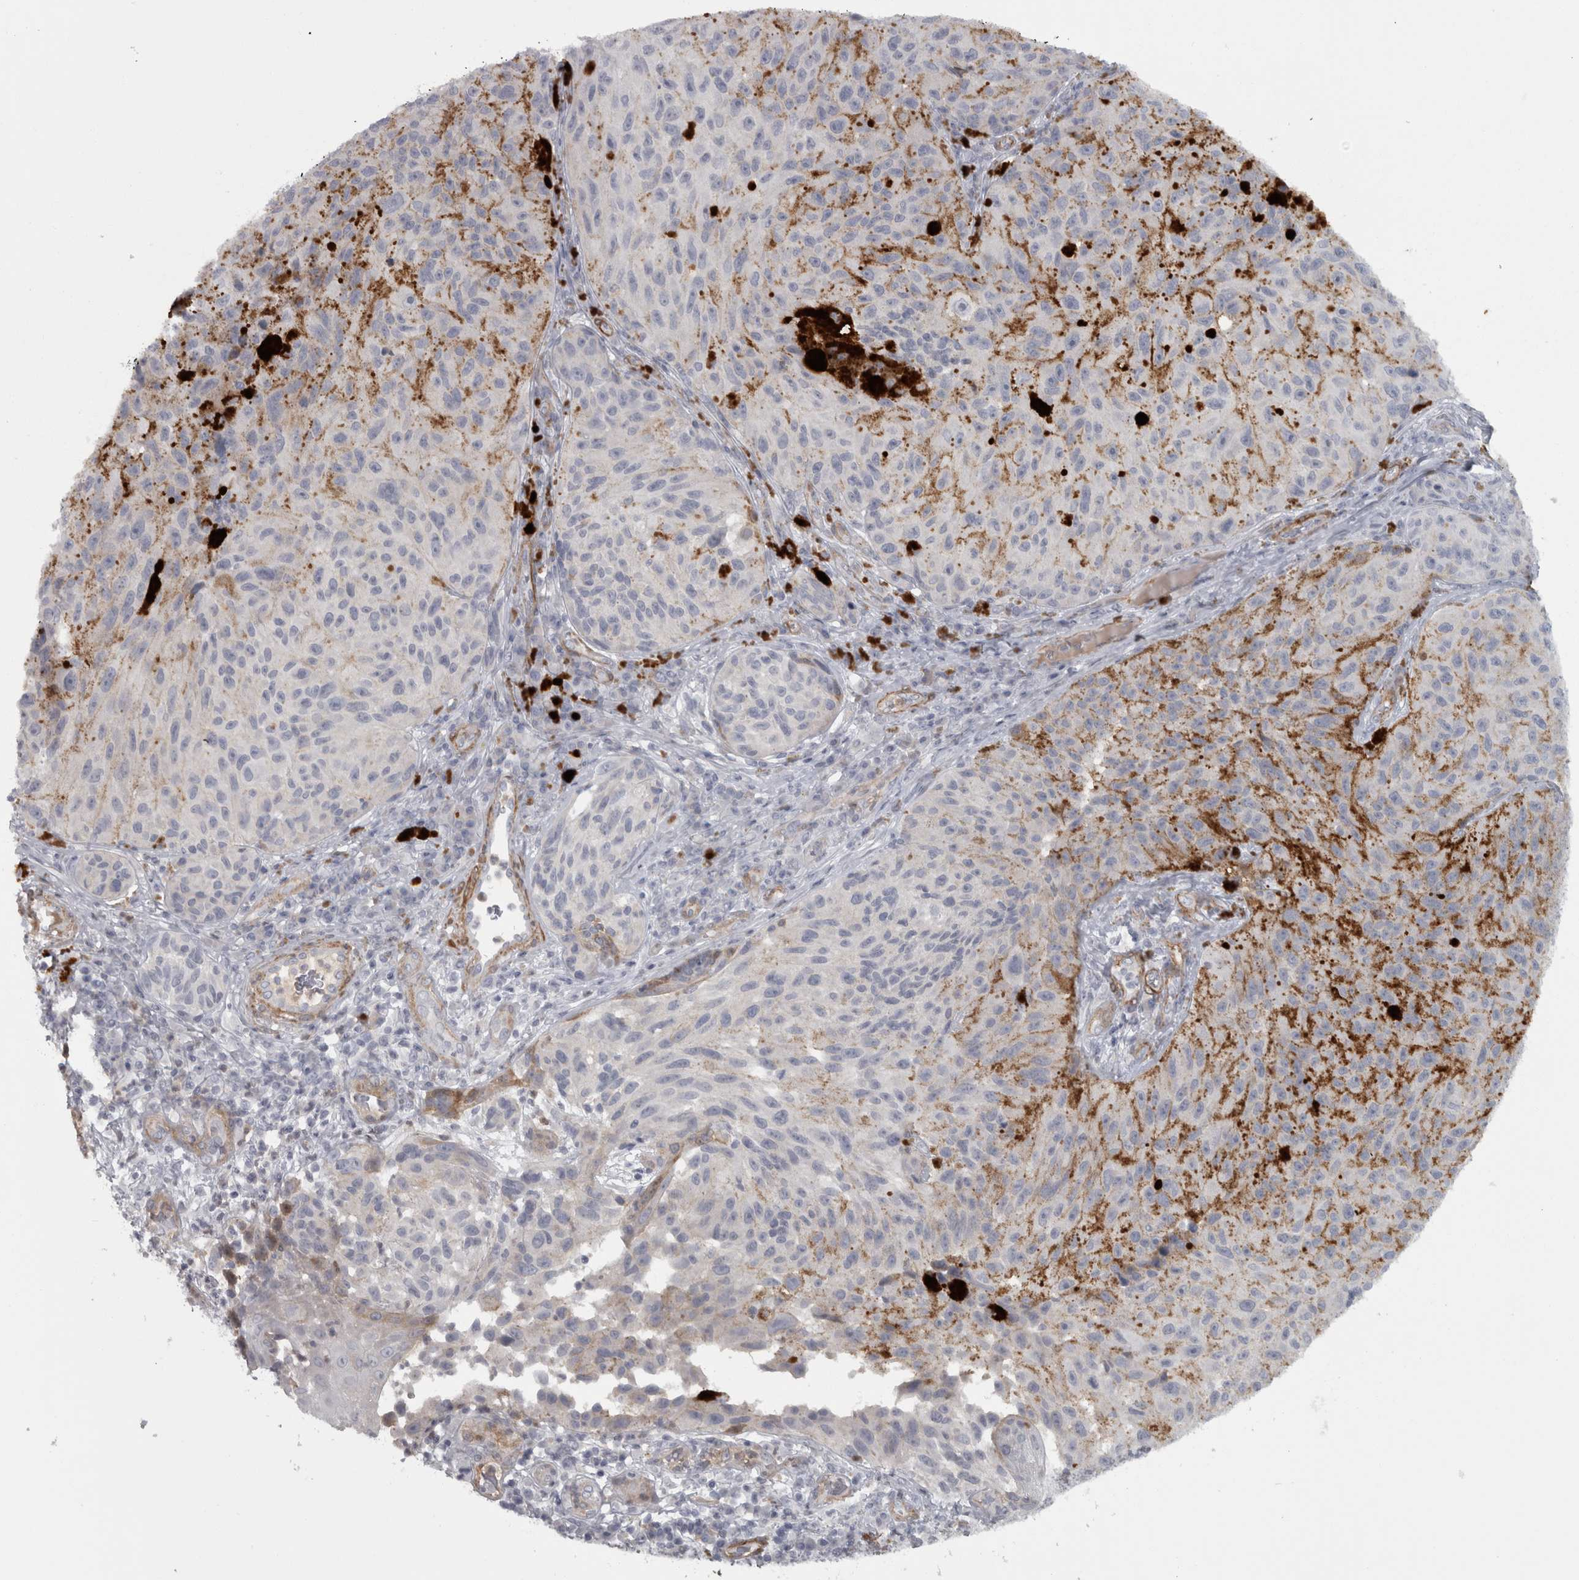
{"staining": {"intensity": "negative", "quantity": "none", "location": "none"}, "tissue": "melanoma", "cell_type": "Tumor cells", "image_type": "cancer", "snomed": [{"axis": "morphology", "description": "Malignant melanoma, NOS"}, {"axis": "topography", "description": "Skin"}], "caption": "A high-resolution photomicrograph shows immunohistochemistry (IHC) staining of melanoma, which displays no significant positivity in tumor cells.", "gene": "PPP1R12B", "patient": {"sex": "female", "age": 73}}